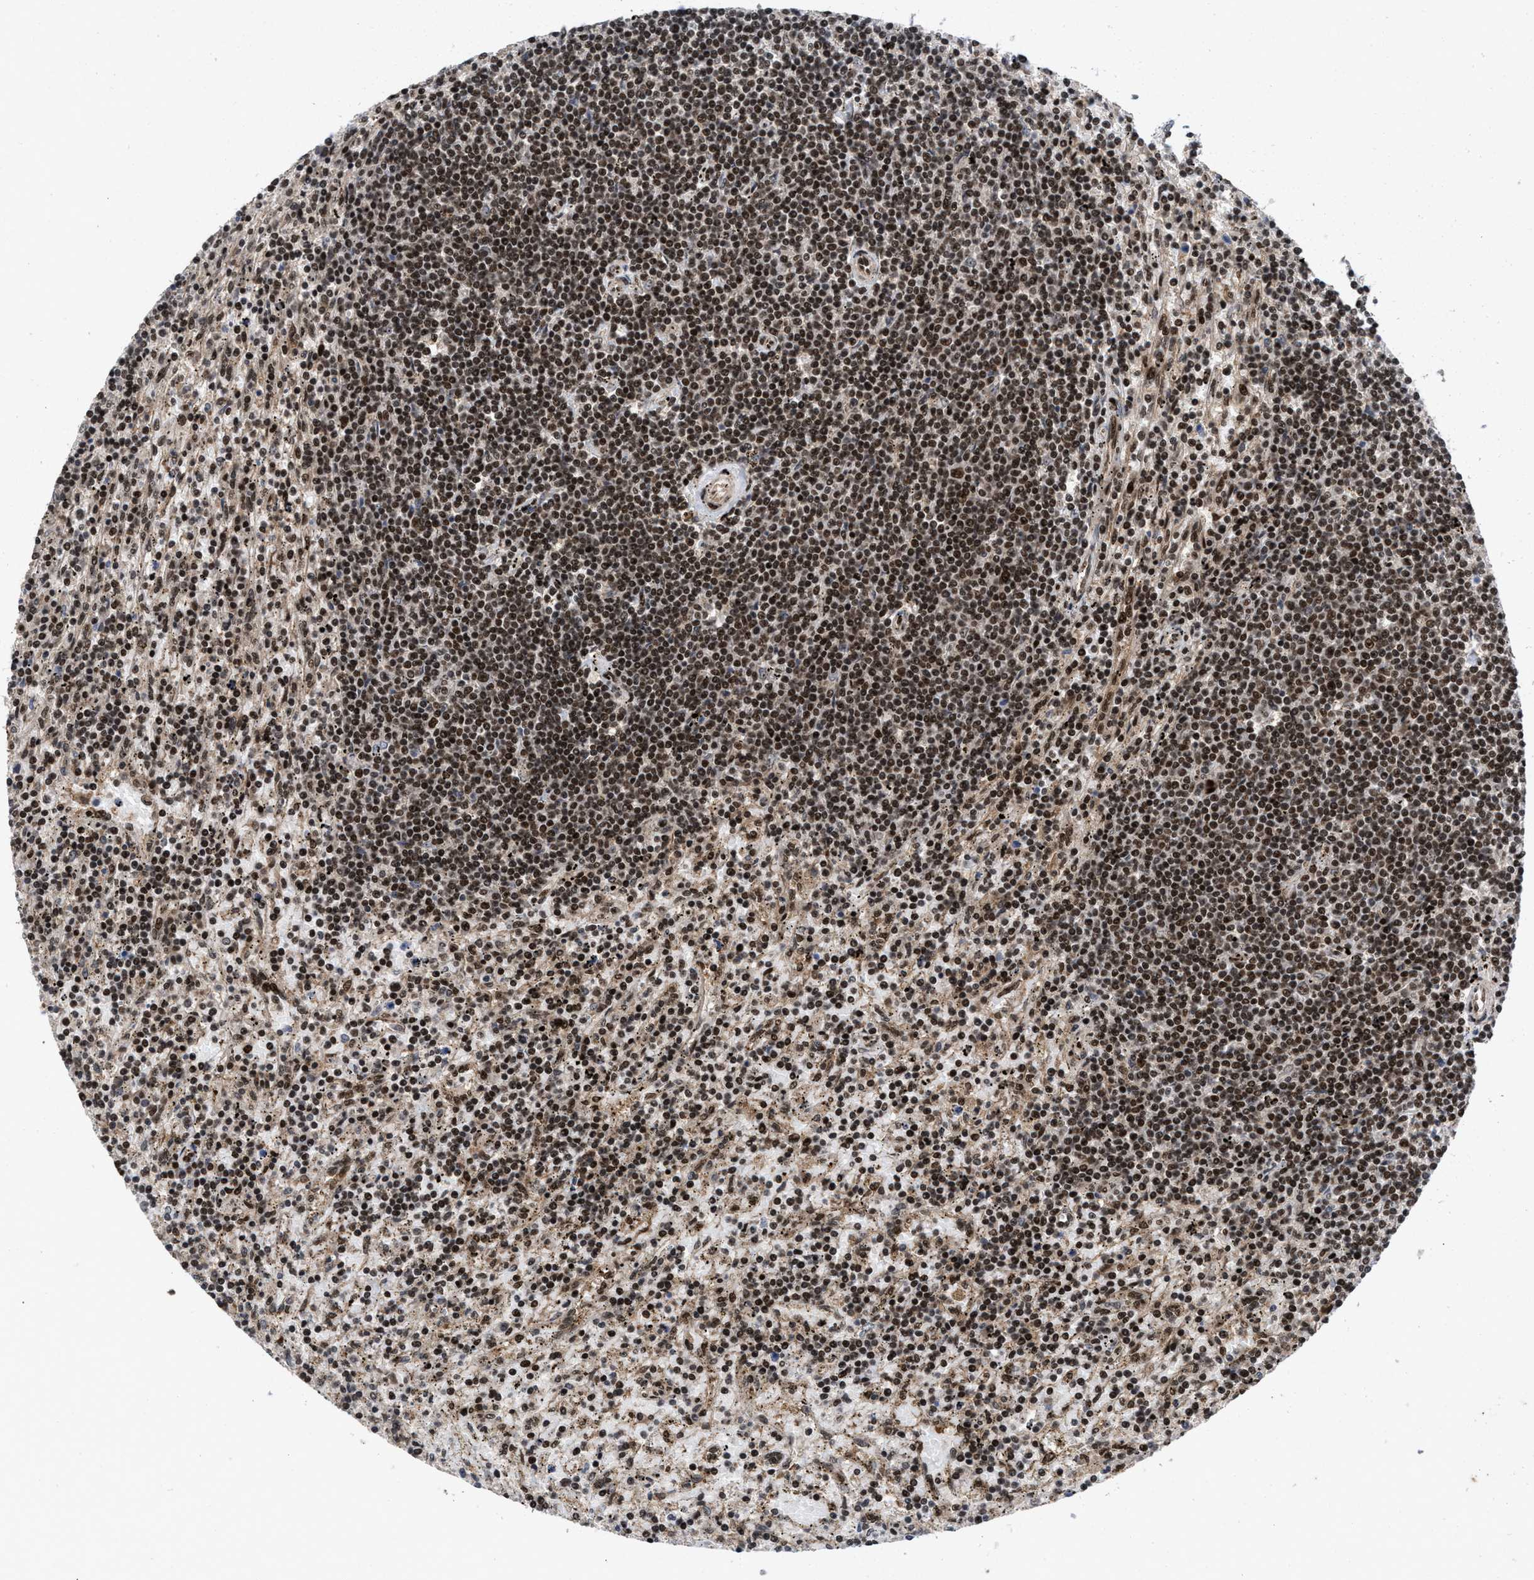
{"staining": {"intensity": "moderate", "quantity": ">75%", "location": "nuclear"}, "tissue": "lymphoma", "cell_type": "Tumor cells", "image_type": "cancer", "snomed": [{"axis": "morphology", "description": "Malignant lymphoma, non-Hodgkin's type, Low grade"}, {"axis": "topography", "description": "Spleen"}], "caption": "Low-grade malignant lymphoma, non-Hodgkin's type stained with immunohistochemistry demonstrates moderate nuclear staining in approximately >75% of tumor cells. Using DAB (brown) and hematoxylin (blue) stains, captured at high magnification using brightfield microscopy.", "gene": "WIZ", "patient": {"sex": "male", "age": 76}}